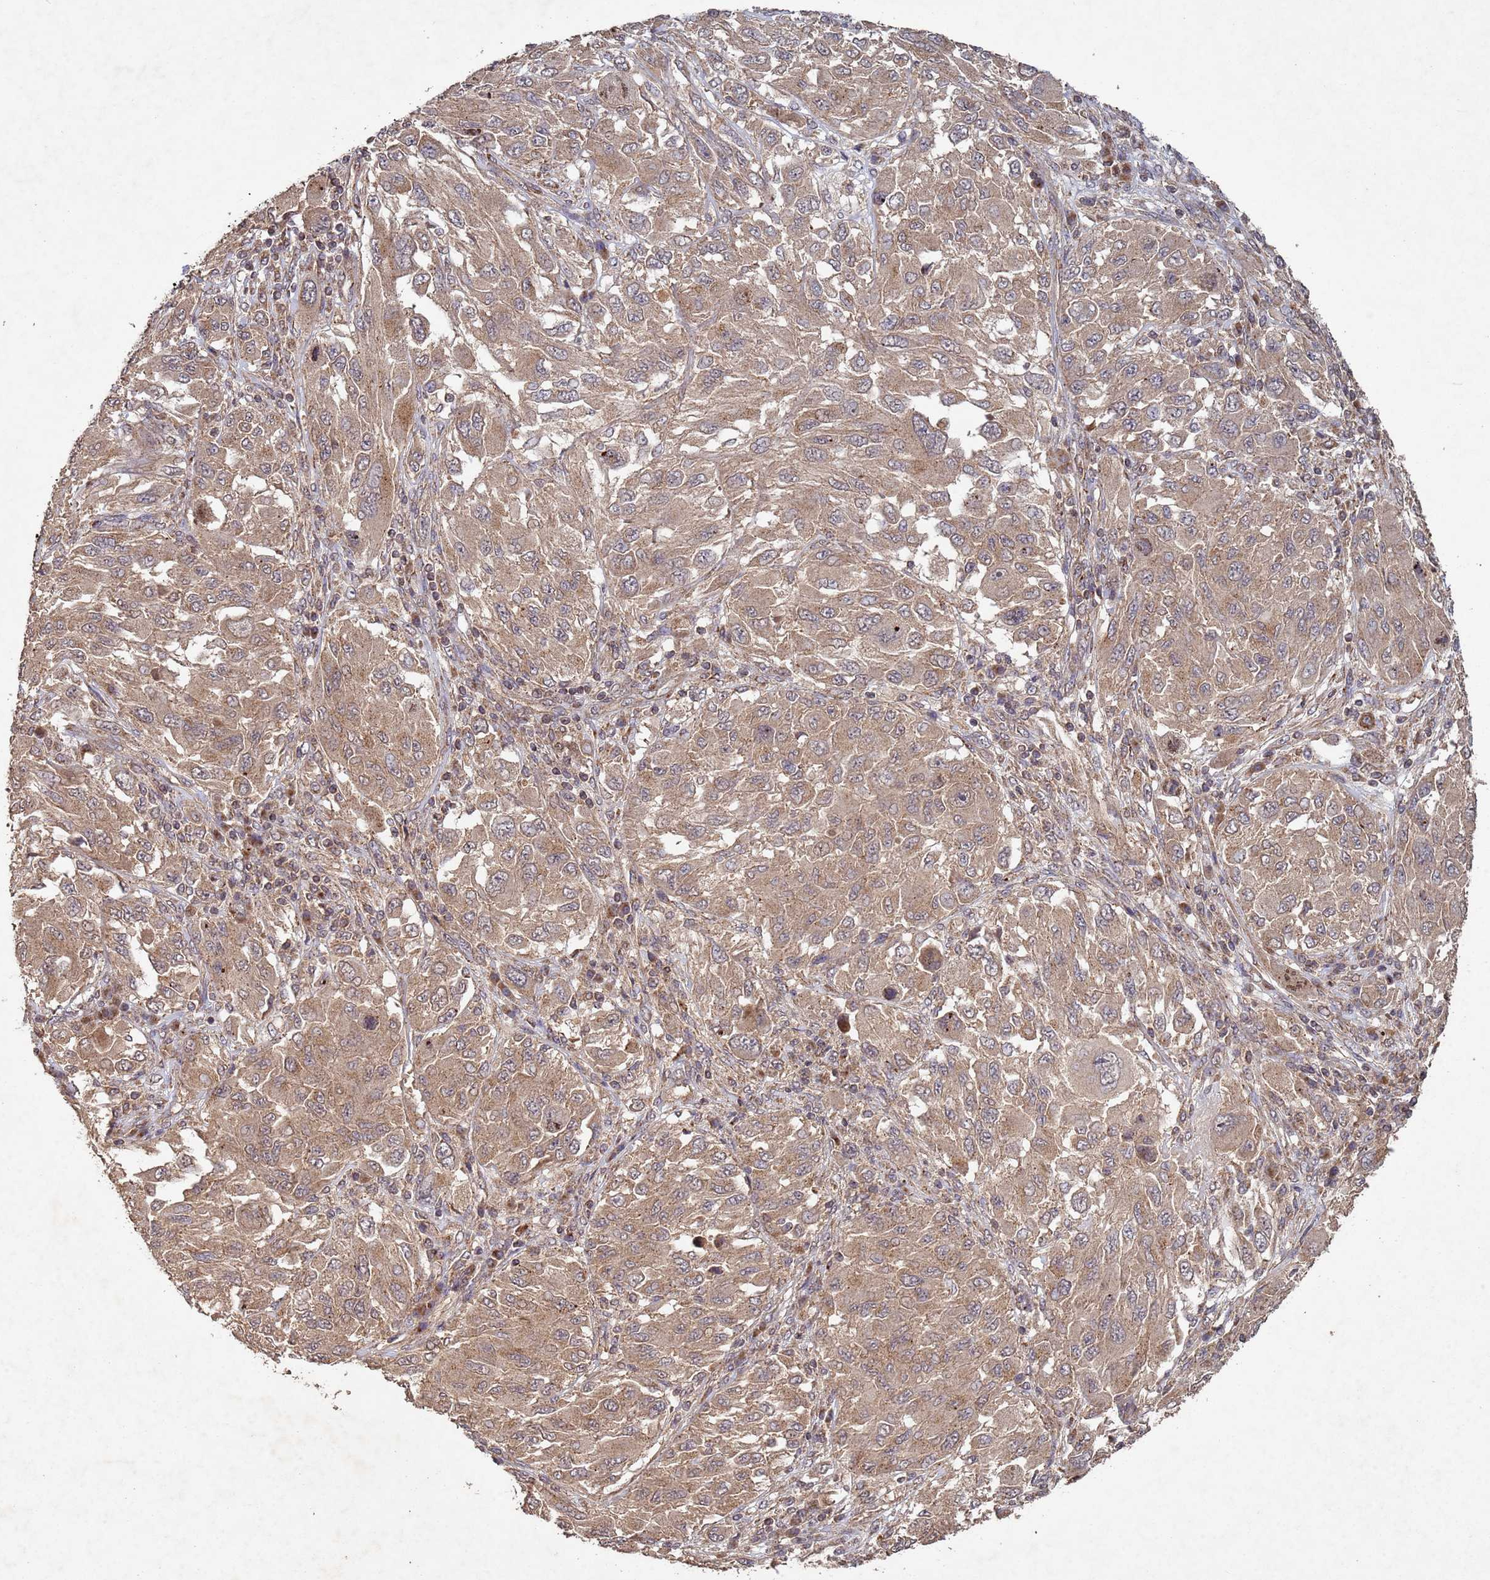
{"staining": {"intensity": "moderate", "quantity": ">75%", "location": "cytoplasmic/membranous"}, "tissue": "melanoma", "cell_type": "Tumor cells", "image_type": "cancer", "snomed": [{"axis": "morphology", "description": "Malignant melanoma, NOS"}, {"axis": "topography", "description": "Skin"}], "caption": "Immunohistochemical staining of human malignant melanoma displays moderate cytoplasmic/membranous protein staining in about >75% of tumor cells.", "gene": "FASTKD1", "patient": {"sex": "female", "age": 91}}